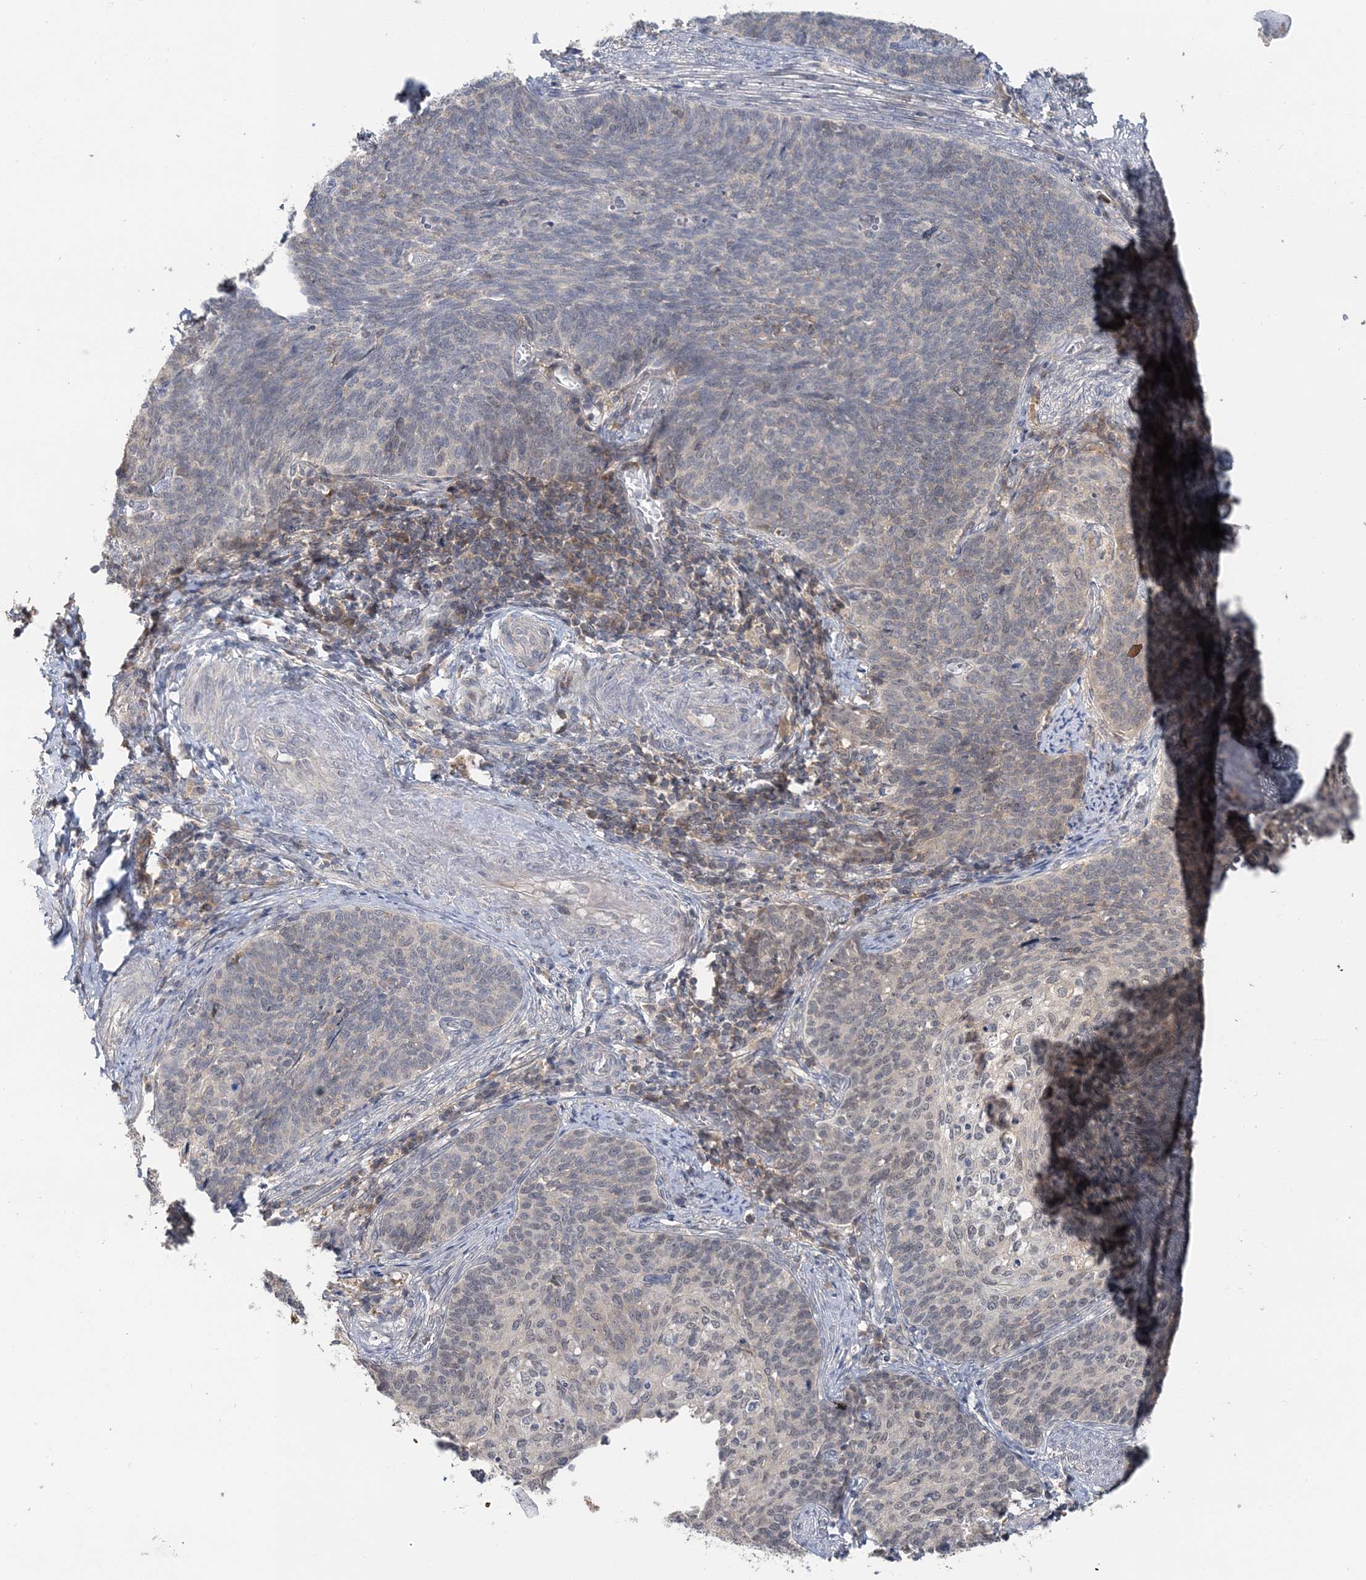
{"staining": {"intensity": "negative", "quantity": "none", "location": "none"}, "tissue": "cervical cancer", "cell_type": "Tumor cells", "image_type": "cancer", "snomed": [{"axis": "morphology", "description": "Squamous cell carcinoma, NOS"}, {"axis": "topography", "description": "Cervix"}], "caption": "High power microscopy micrograph of an immunohistochemistry photomicrograph of cervical squamous cell carcinoma, revealing no significant staining in tumor cells. (IHC, brightfield microscopy, high magnification).", "gene": "RNF25", "patient": {"sex": "female", "age": 39}}